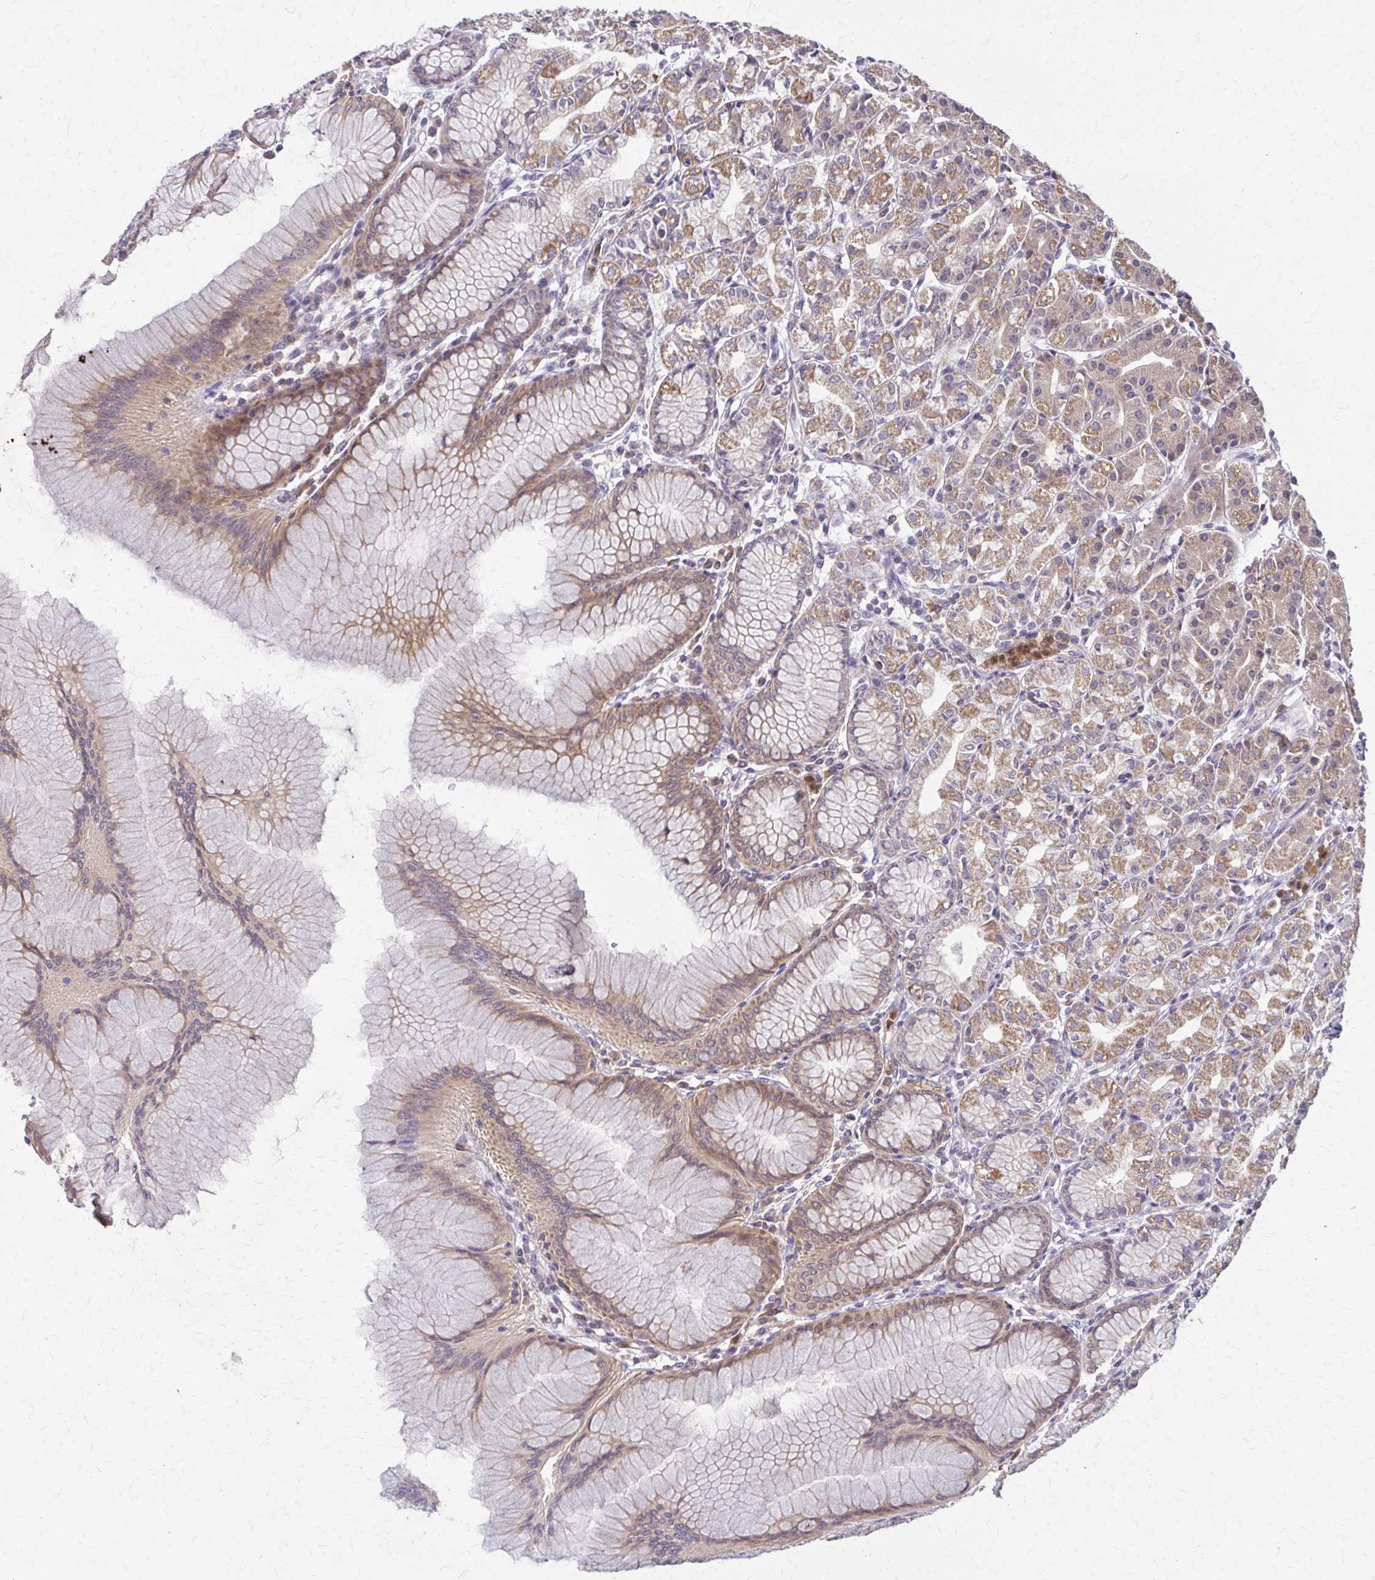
{"staining": {"intensity": "strong", "quantity": "25%-75%", "location": "cytoplasmic/membranous"}, "tissue": "stomach", "cell_type": "Glandular cells", "image_type": "normal", "snomed": [{"axis": "morphology", "description": "Normal tissue, NOS"}, {"axis": "topography", "description": "Stomach"}], "caption": "Stomach was stained to show a protein in brown. There is high levels of strong cytoplasmic/membranous expression in approximately 25%-75% of glandular cells. Ihc stains the protein of interest in brown and the nuclei are stained blue.", "gene": "NRBF2", "patient": {"sex": "female", "age": 57}}